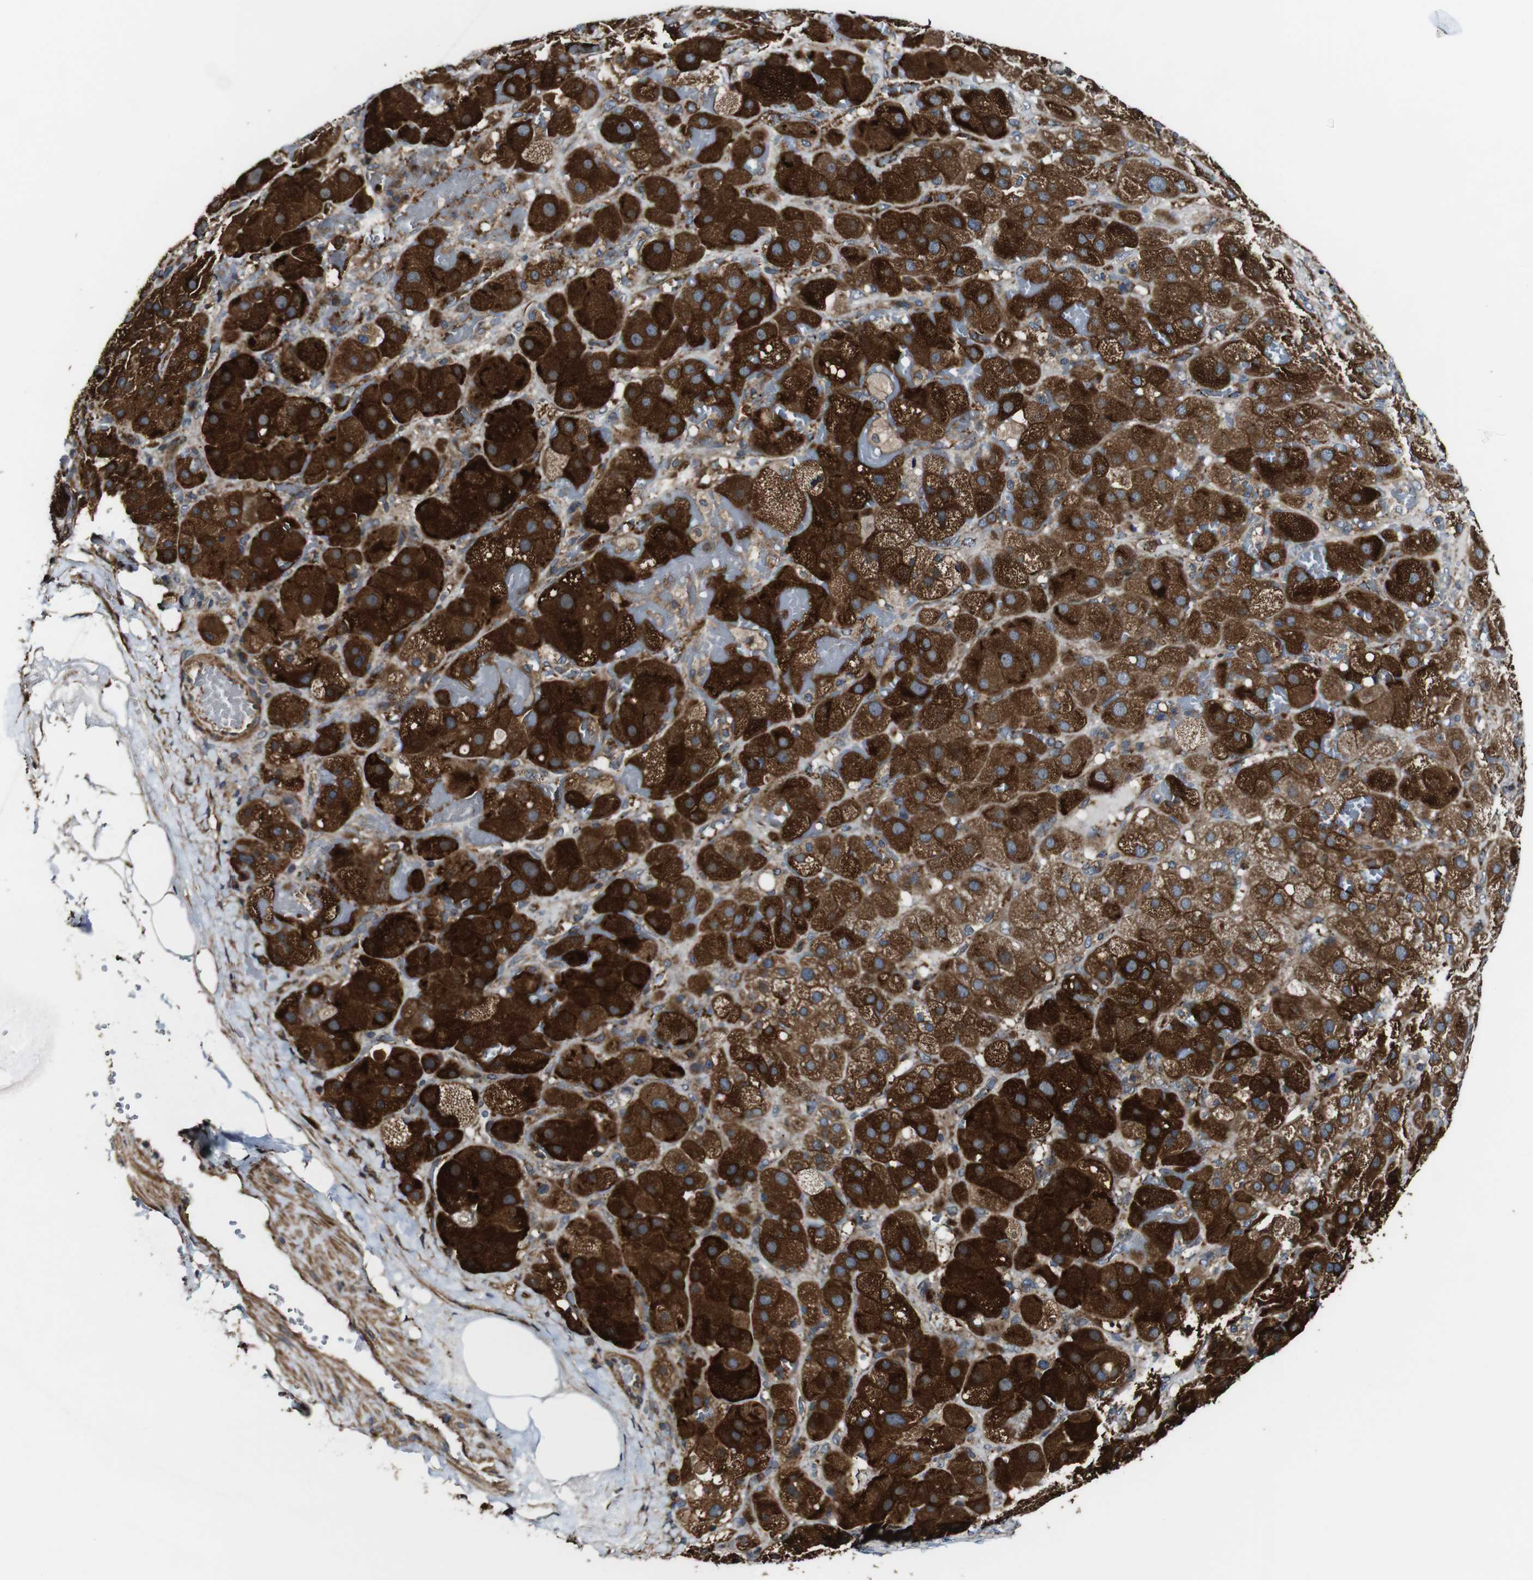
{"staining": {"intensity": "strong", "quantity": ">75%", "location": "cytoplasmic/membranous"}, "tissue": "adrenal gland", "cell_type": "Glandular cells", "image_type": "normal", "snomed": [{"axis": "morphology", "description": "Normal tissue, NOS"}, {"axis": "topography", "description": "Adrenal gland"}], "caption": "A histopathology image showing strong cytoplasmic/membranous staining in approximately >75% of glandular cells in benign adrenal gland, as visualized by brown immunohistochemical staining.", "gene": "TNIK", "patient": {"sex": "female", "age": 47}}